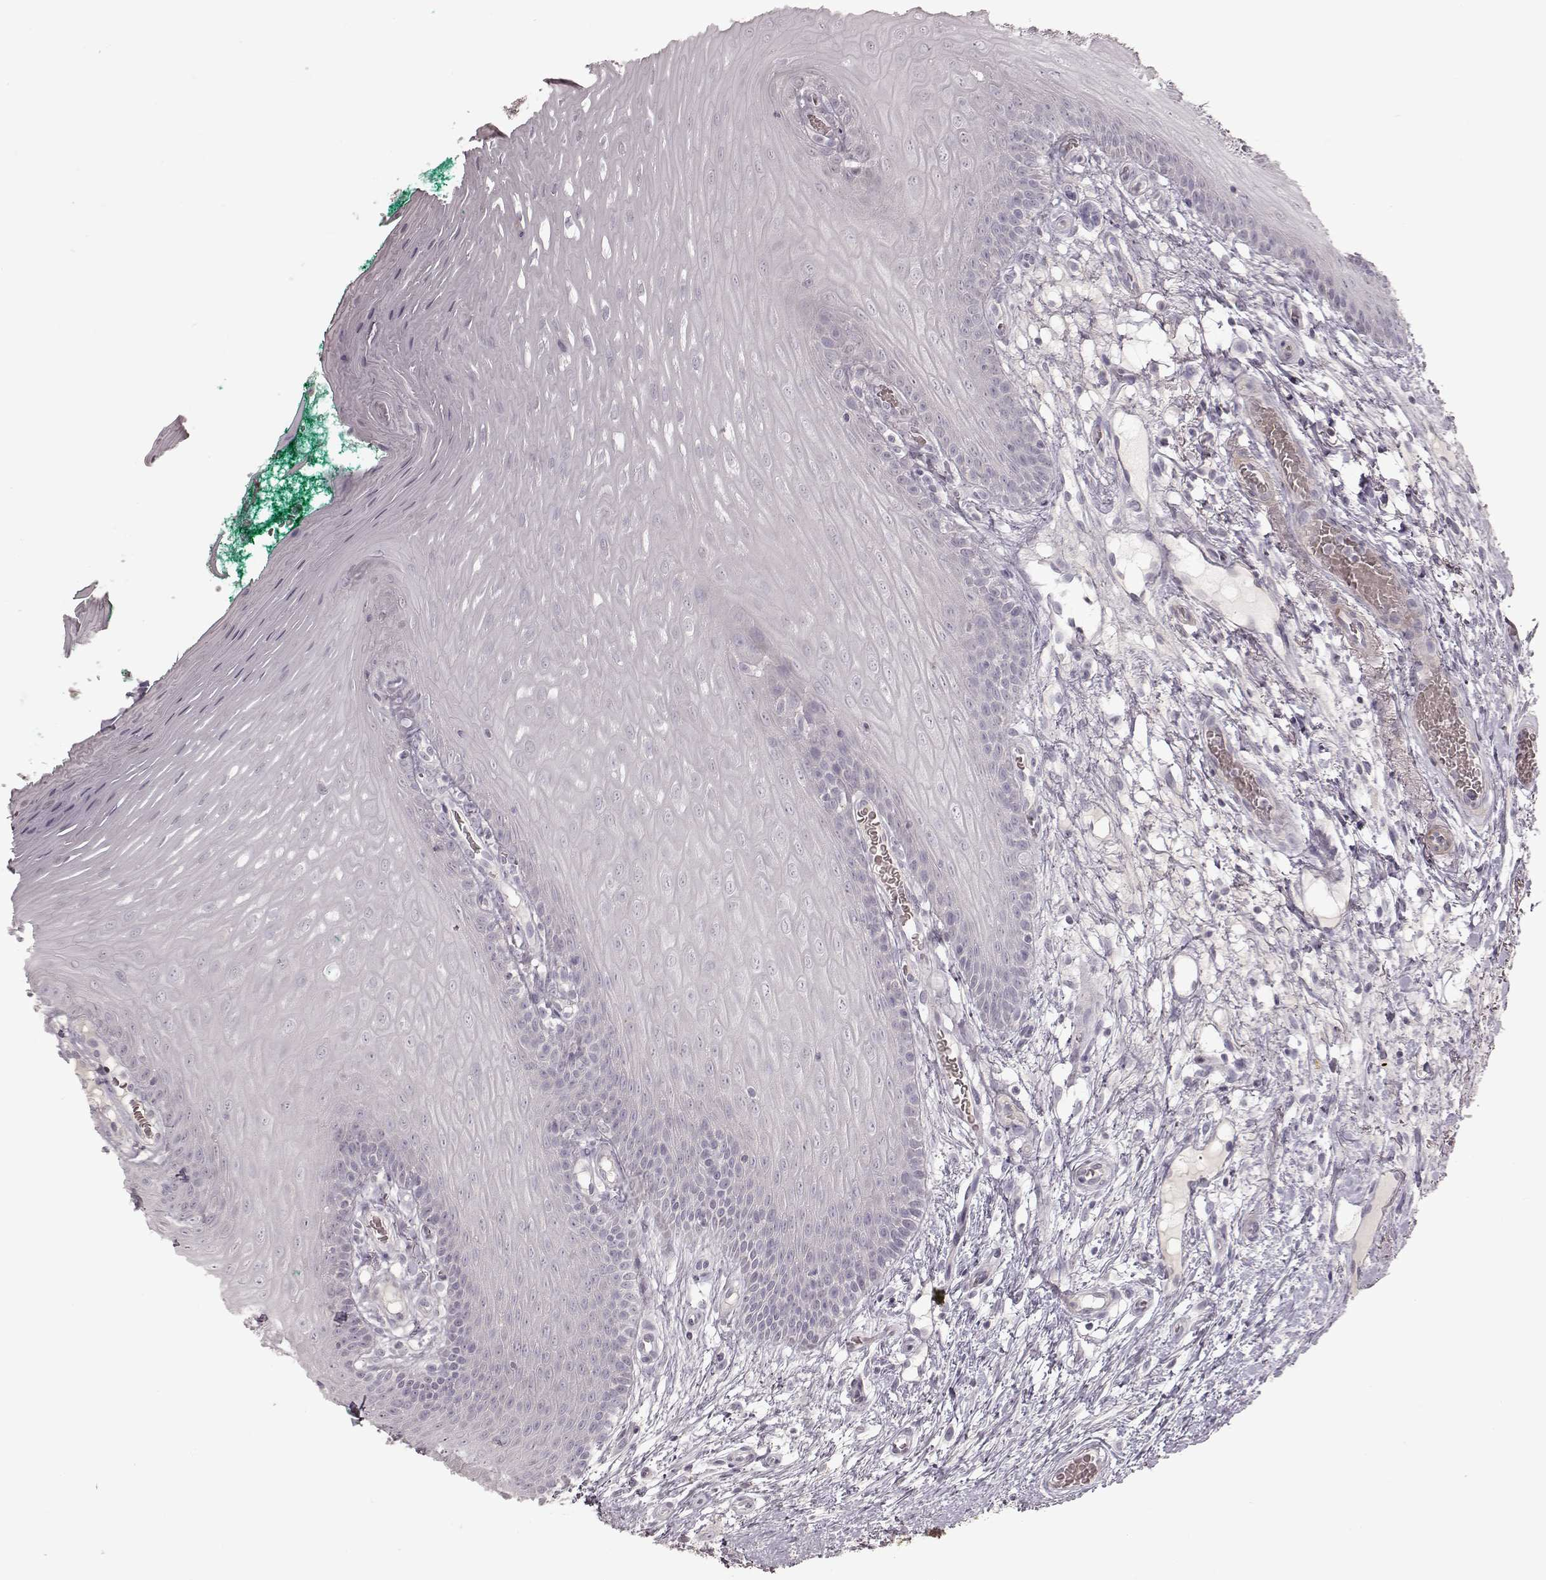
{"staining": {"intensity": "negative", "quantity": "none", "location": "none"}, "tissue": "oral mucosa", "cell_type": "Squamous epithelial cells", "image_type": "normal", "snomed": [{"axis": "morphology", "description": "Normal tissue, NOS"}, {"axis": "morphology", "description": "Squamous cell carcinoma, NOS"}, {"axis": "topography", "description": "Oral tissue"}, {"axis": "topography", "description": "Head-Neck"}], "caption": "This is an IHC histopathology image of normal oral mucosa. There is no staining in squamous epithelial cells.", "gene": "PRLHR", "patient": {"sex": "male", "age": 78}}